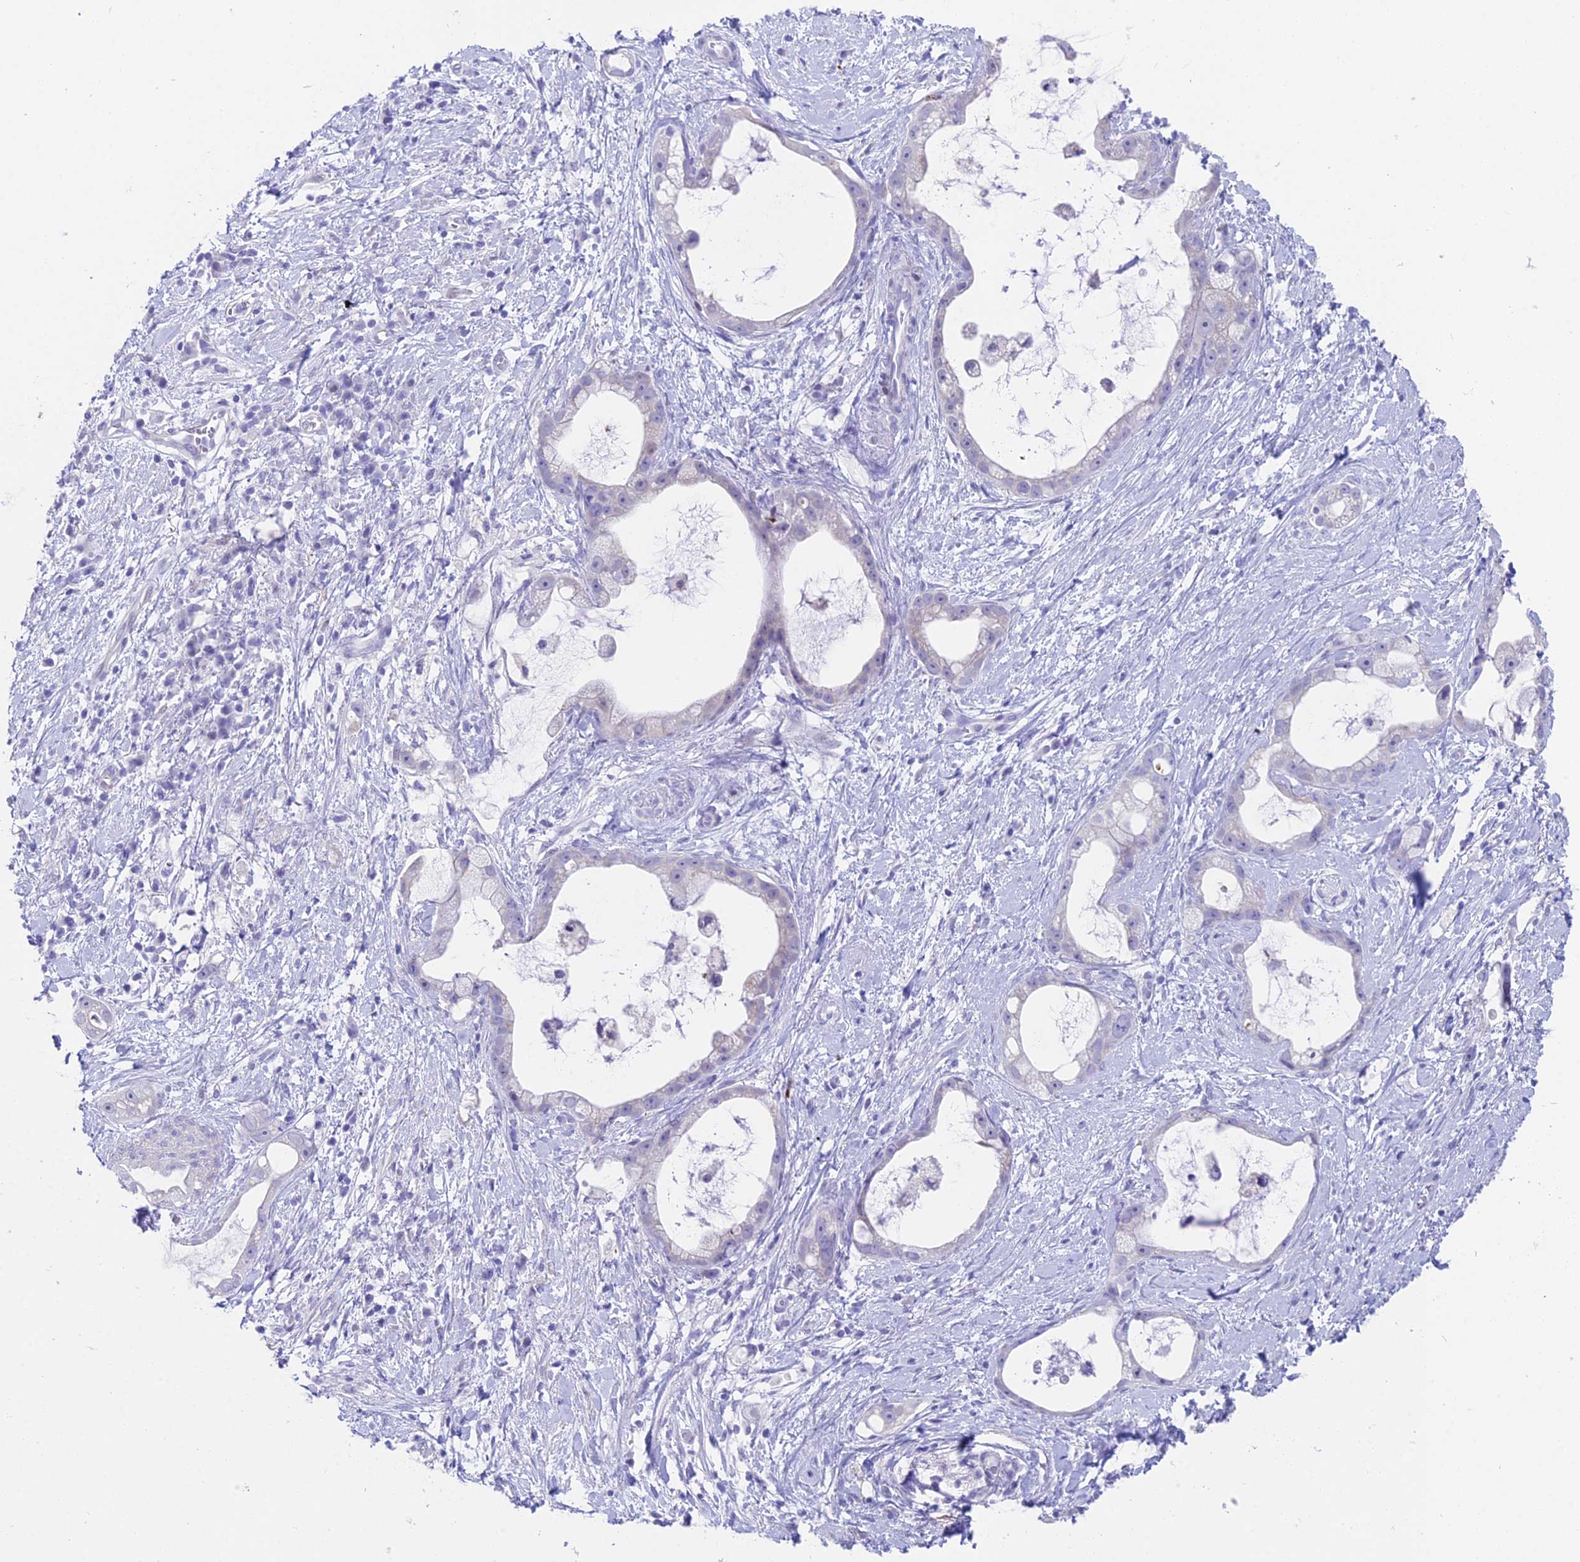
{"staining": {"intensity": "negative", "quantity": "none", "location": "none"}, "tissue": "stomach cancer", "cell_type": "Tumor cells", "image_type": "cancer", "snomed": [{"axis": "morphology", "description": "Adenocarcinoma, NOS"}, {"axis": "topography", "description": "Stomach"}], "caption": "Stomach cancer was stained to show a protein in brown. There is no significant staining in tumor cells.", "gene": "CC2D2A", "patient": {"sex": "male", "age": 55}}